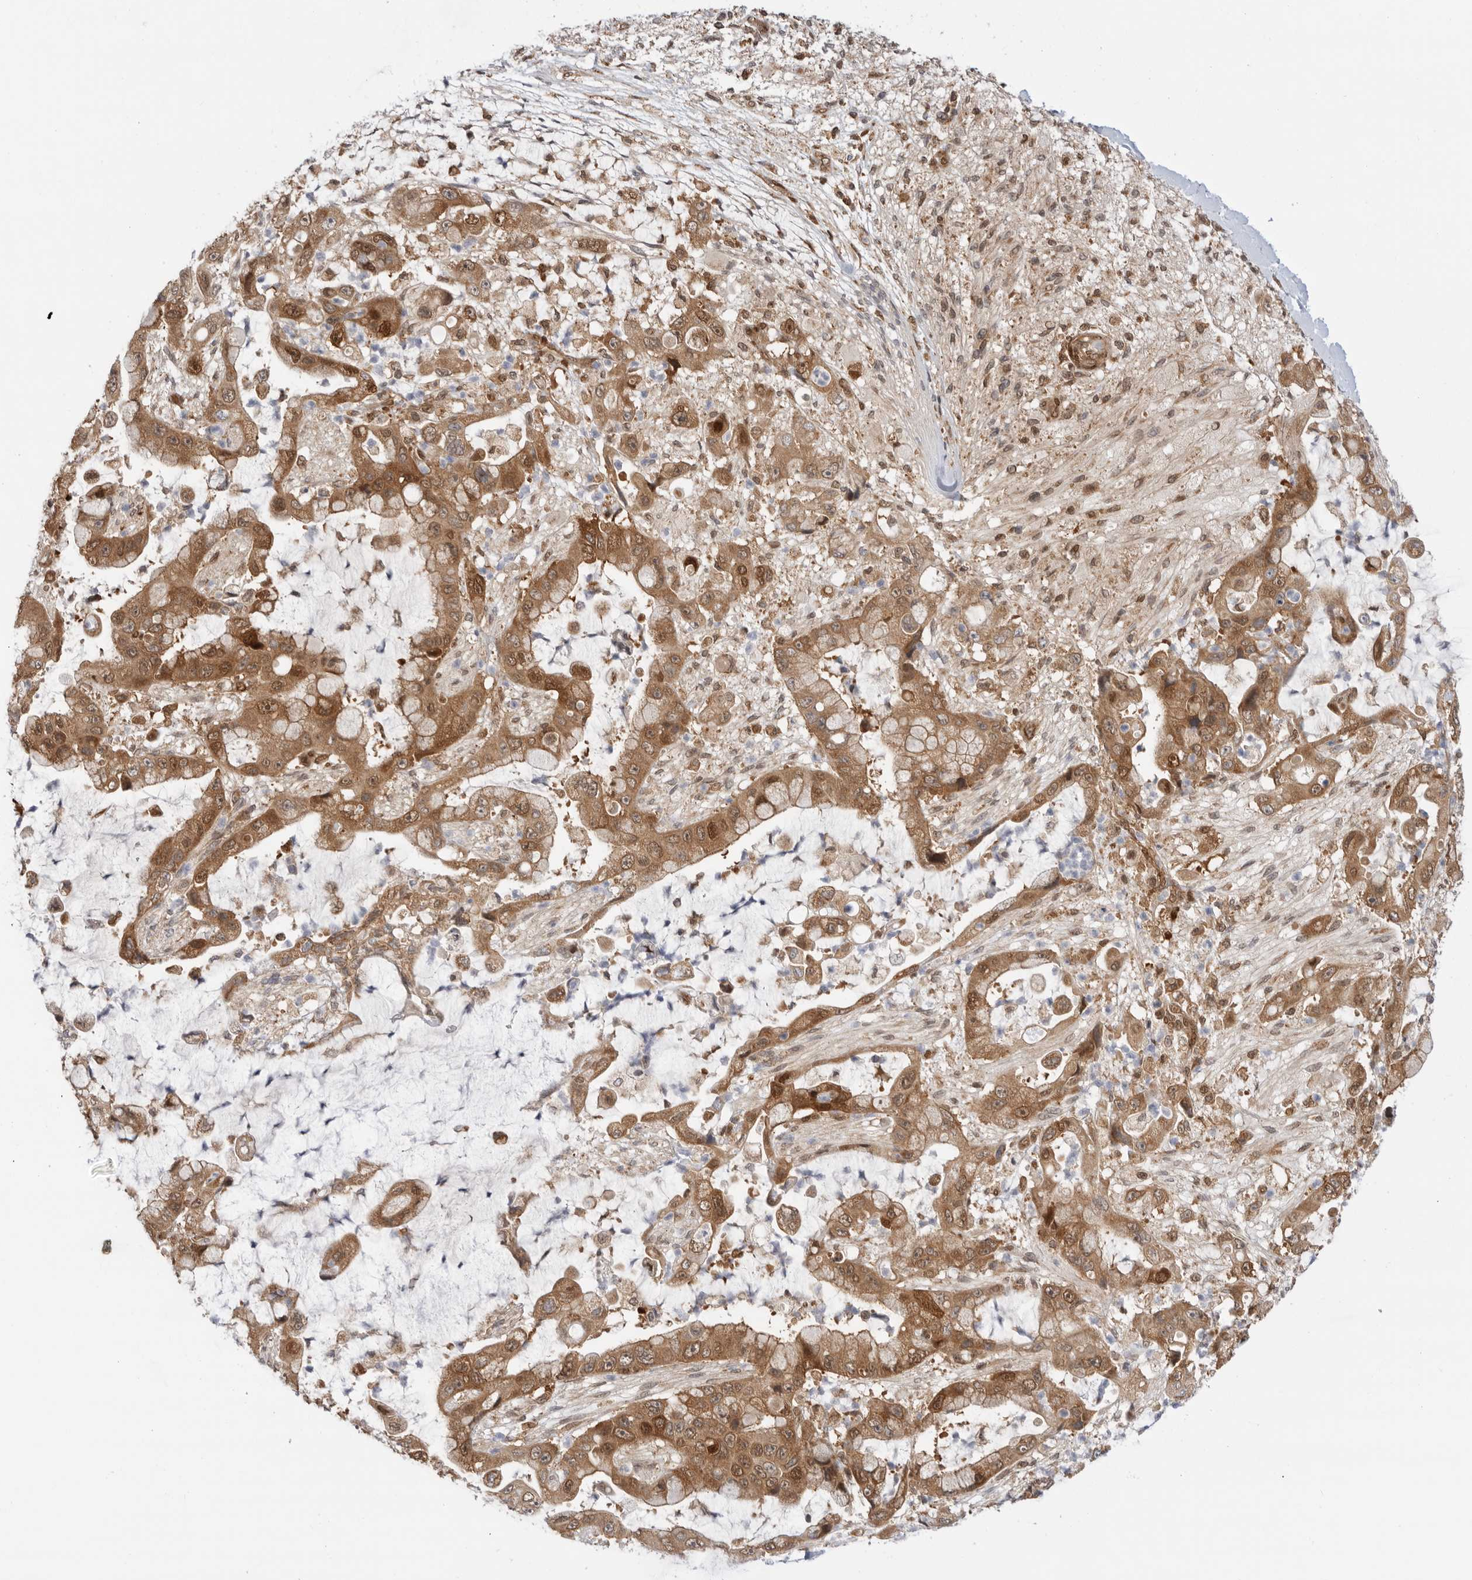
{"staining": {"intensity": "moderate", "quantity": ">75%", "location": "cytoplasmic/membranous,nuclear"}, "tissue": "liver cancer", "cell_type": "Tumor cells", "image_type": "cancer", "snomed": [{"axis": "morphology", "description": "Cholangiocarcinoma"}, {"axis": "topography", "description": "Liver"}], "caption": "About >75% of tumor cells in liver cholangiocarcinoma demonstrate moderate cytoplasmic/membranous and nuclear protein staining as visualized by brown immunohistochemical staining.", "gene": "DCAF8", "patient": {"sex": "female", "age": 54}}